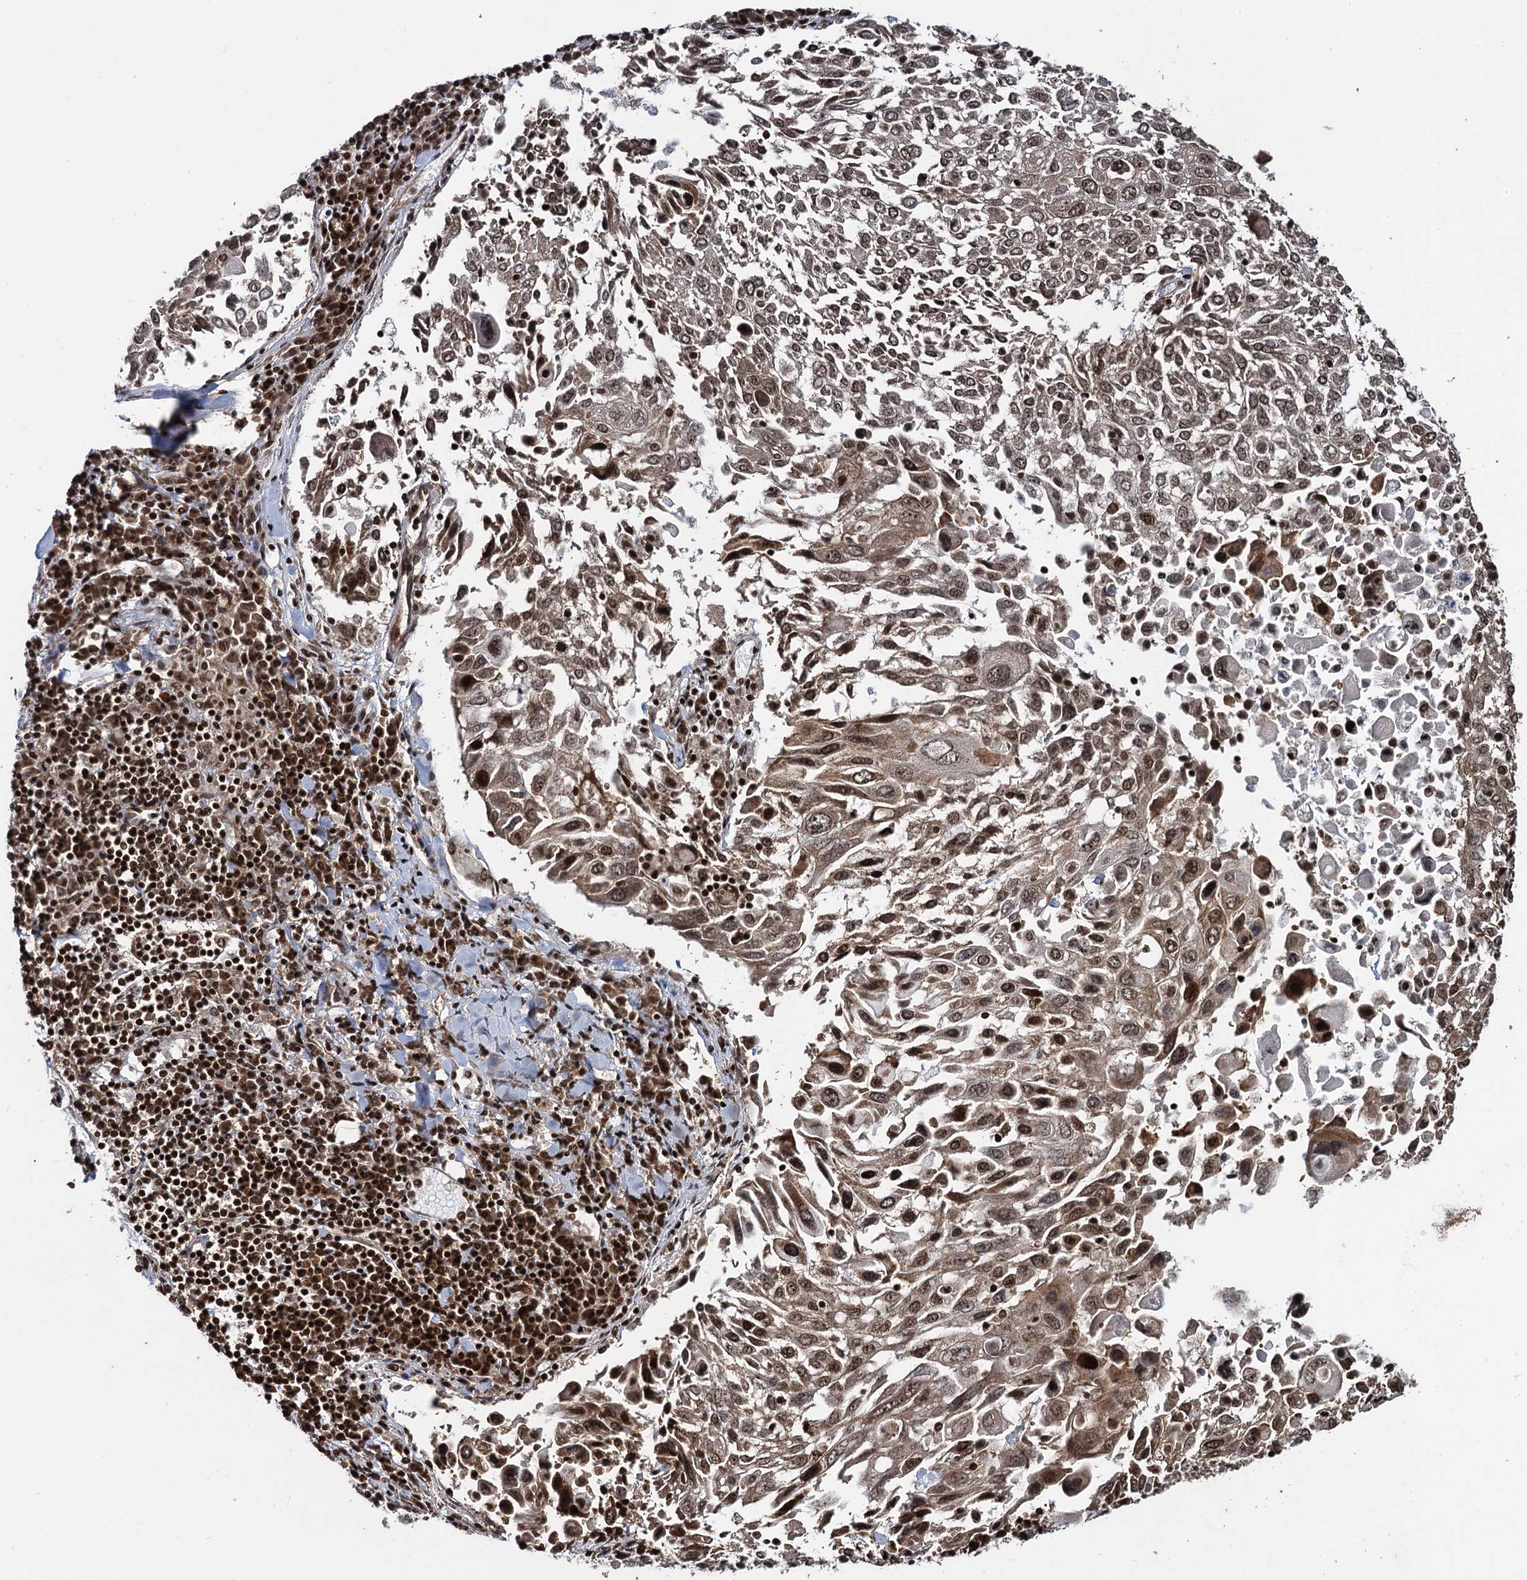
{"staining": {"intensity": "moderate", "quantity": ">75%", "location": "nuclear"}, "tissue": "lung cancer", "cell_type": "Tumor cells", "image_type": "cancer", "snomed": [{"axis": "morphology", "description": "Squamous cell carcinoma, NOS"}, {"axis": "topography", "description": "Lung"}], "caption": "A medium amount of moderate nuclear positivity is present in about >75% of tumor cells in squamous cell carcinoma (lung) tissue.", "gene": "ZNF169", "patient": {"sex": "male", "age": 65}}